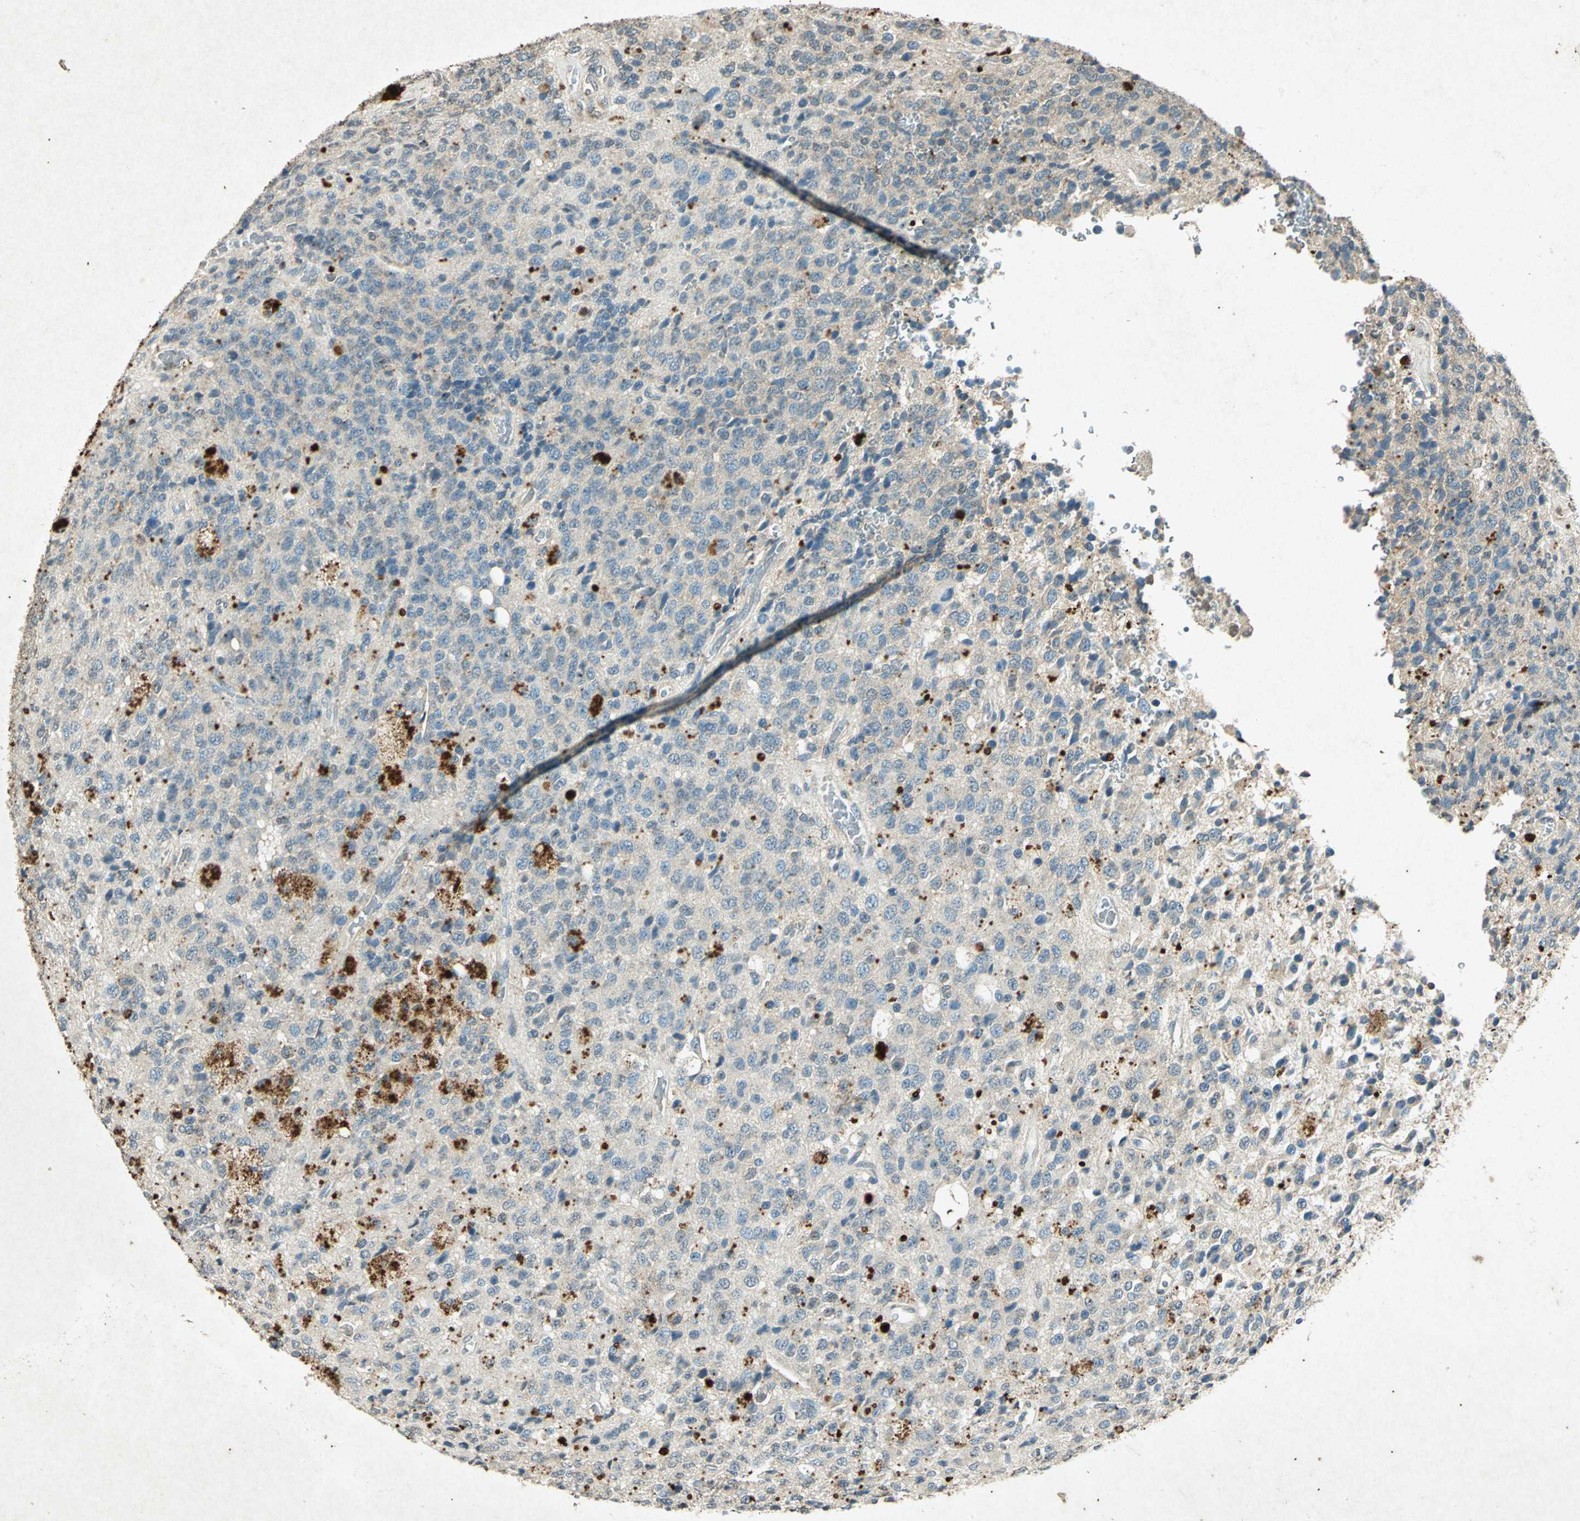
{"staining": {"intensity": "weak", "quantity": "<25%", "location": "cytoplasmic/membranous"}, "tissue": "glioma", "cell_type": "Tumor cells", "image_type": "cancer", "snomed": [{"axis": "morphology", "description": "Glioma, malignant, High grade"}, {"axis": "topography", "description": "pancreas cauda"}], "caption": "Tumor cells are negative for protein expression in human glioma.", "gene": "PSEN1", "patient": {"sex": "male", "age": 60}}